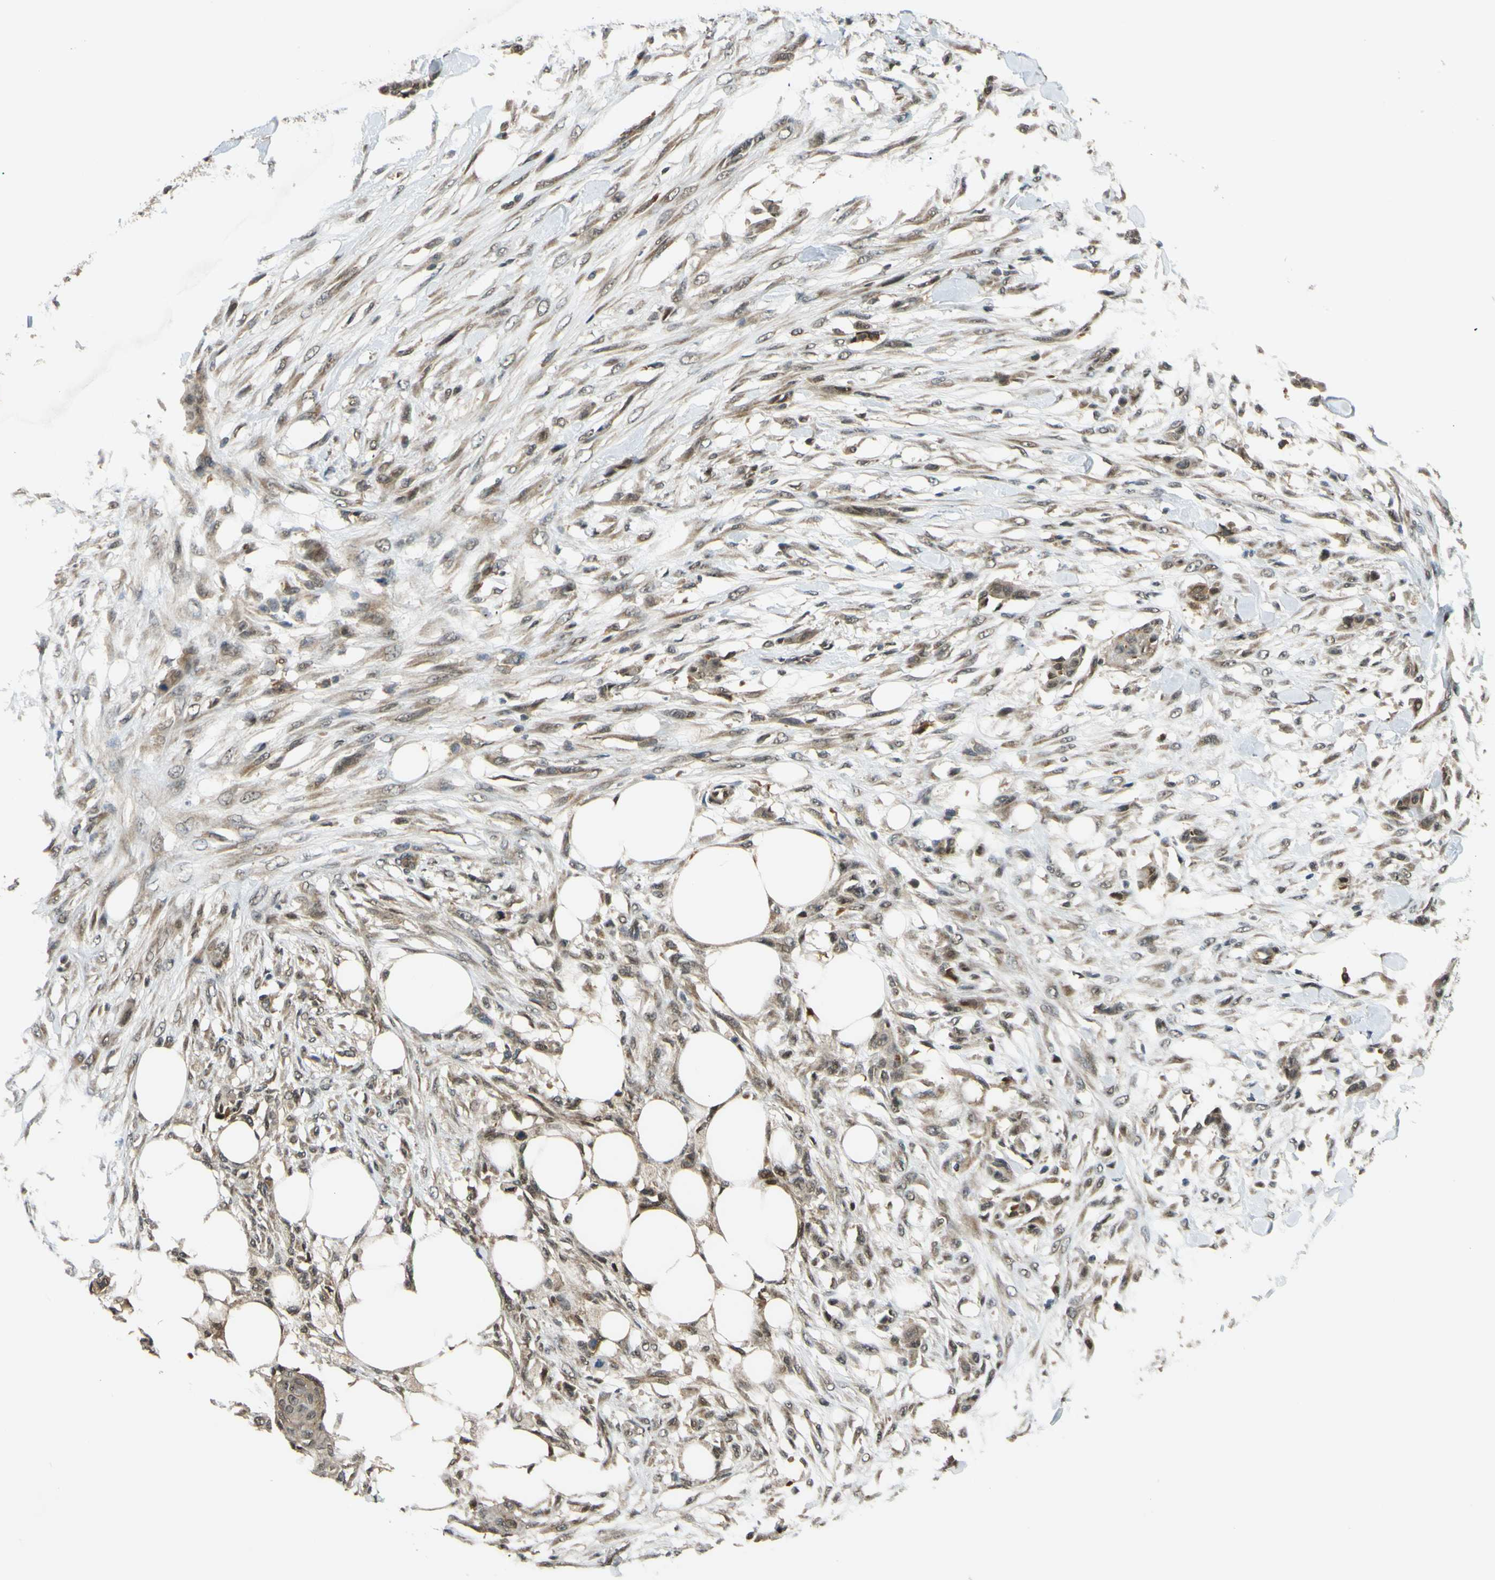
{"staining": {"intensity": "weak", "quantity": ">75%", "location": "cytoplasmic/membranous"}, "tissue": "skin cancer", "cell_type": "Tumor cells", "image_type": "cancer", "snomed": [{"axis": "morphology", "description": "Squamous cell carcinoma, NOS"}, {"axis": "topography", "description": "Skin"}], "caption": "Immunohistochemistry (IHC) (DAB (3,3'-diaminobenzidine)) staining of human skin cancer reveals weak cytoplasmic/membranous protein positivity in approximately >75% of tumor cells.", "gene": "ABCC8", "patient": {"sex": "female", "age": 59}}